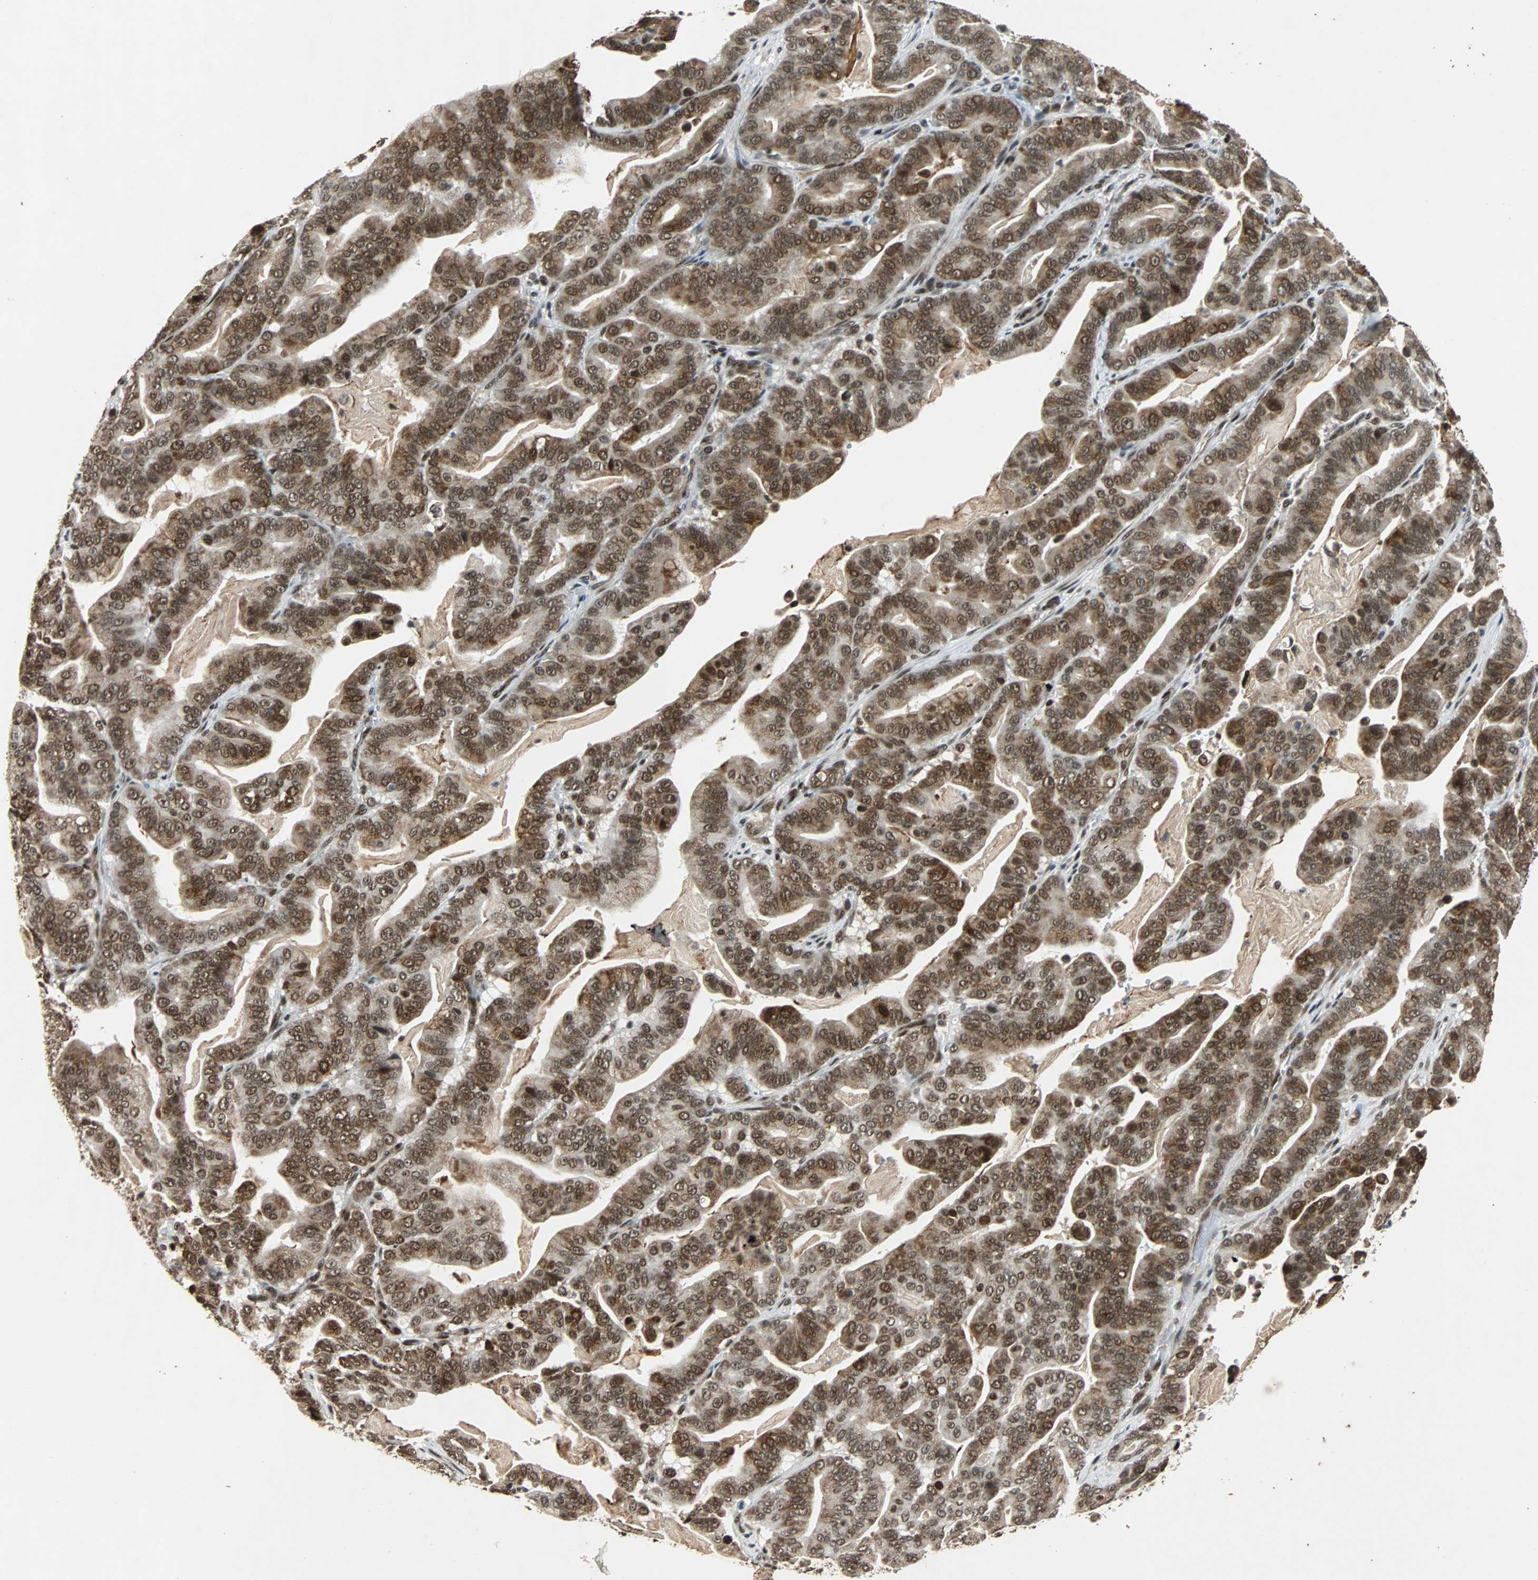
{"staining": {"intensity": "strong", "quantity": ">75%", "location": "nuclear"}, "tissue": "pancreatic cancer", "cell_type": "Tumor cells", "image_type": "cancer", "snomed": [{"axis": "morphology", "description": "Adenocarcinoma, NOS"}, {"axis": "topography", "description": "Pancreas"}], "caption": "Brown immunohistochemical staining in human pancreatic cancer reveals strong nuclear expression in about >75% of tumor cells. The staining was performed using DAB, with brown indicating positive protein expression. Nuclei are stained blue with hematoxylin.", "gene": "TAF5", "patient": {"sex": "male", "age": 63}}